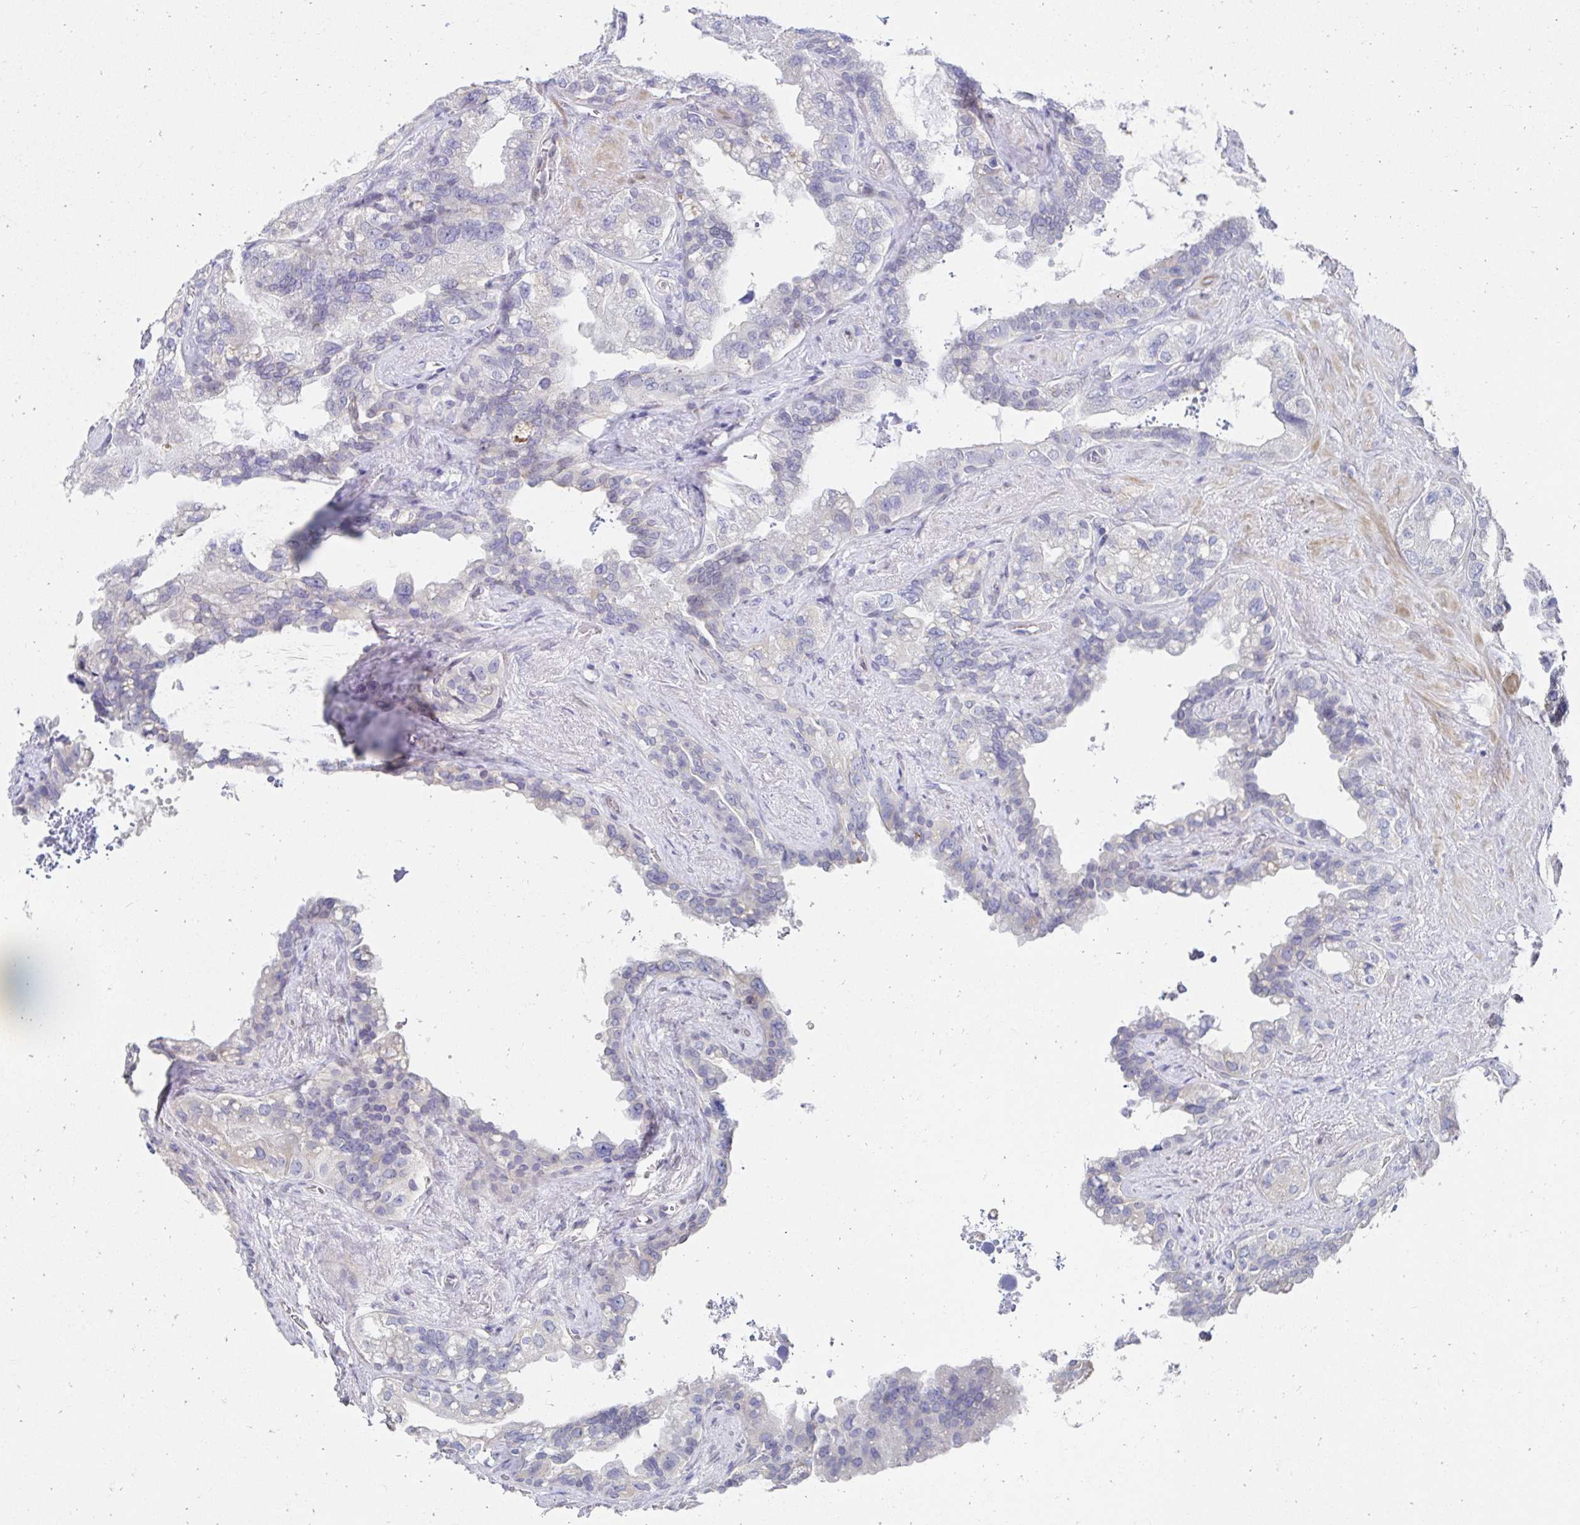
{"staining": {"intensity": "negative", "quantity": "none", "location": "none"}, "tissue": "seminal vesicle", "cell_type": "Glandular cells", "image_type": "normal", "snomed": [{"axis": "morphology", "description": "Normal tissue, NOS"}, {"axis": "topography", "description": "Seminal veicle"}, {"axis": "topography", "description": "Peripheral nerve tissue"}], "caption": "DAB (3,3'-diaminobenzidine) immunohistochemical staining of normal human seminal vesicle shows no significant staining in glandular cells. (DAB immunohistochemistry with hematoxylin counter stain).", "gene": "AKAP14", "patient": {"sex": "male", "age": 76}}